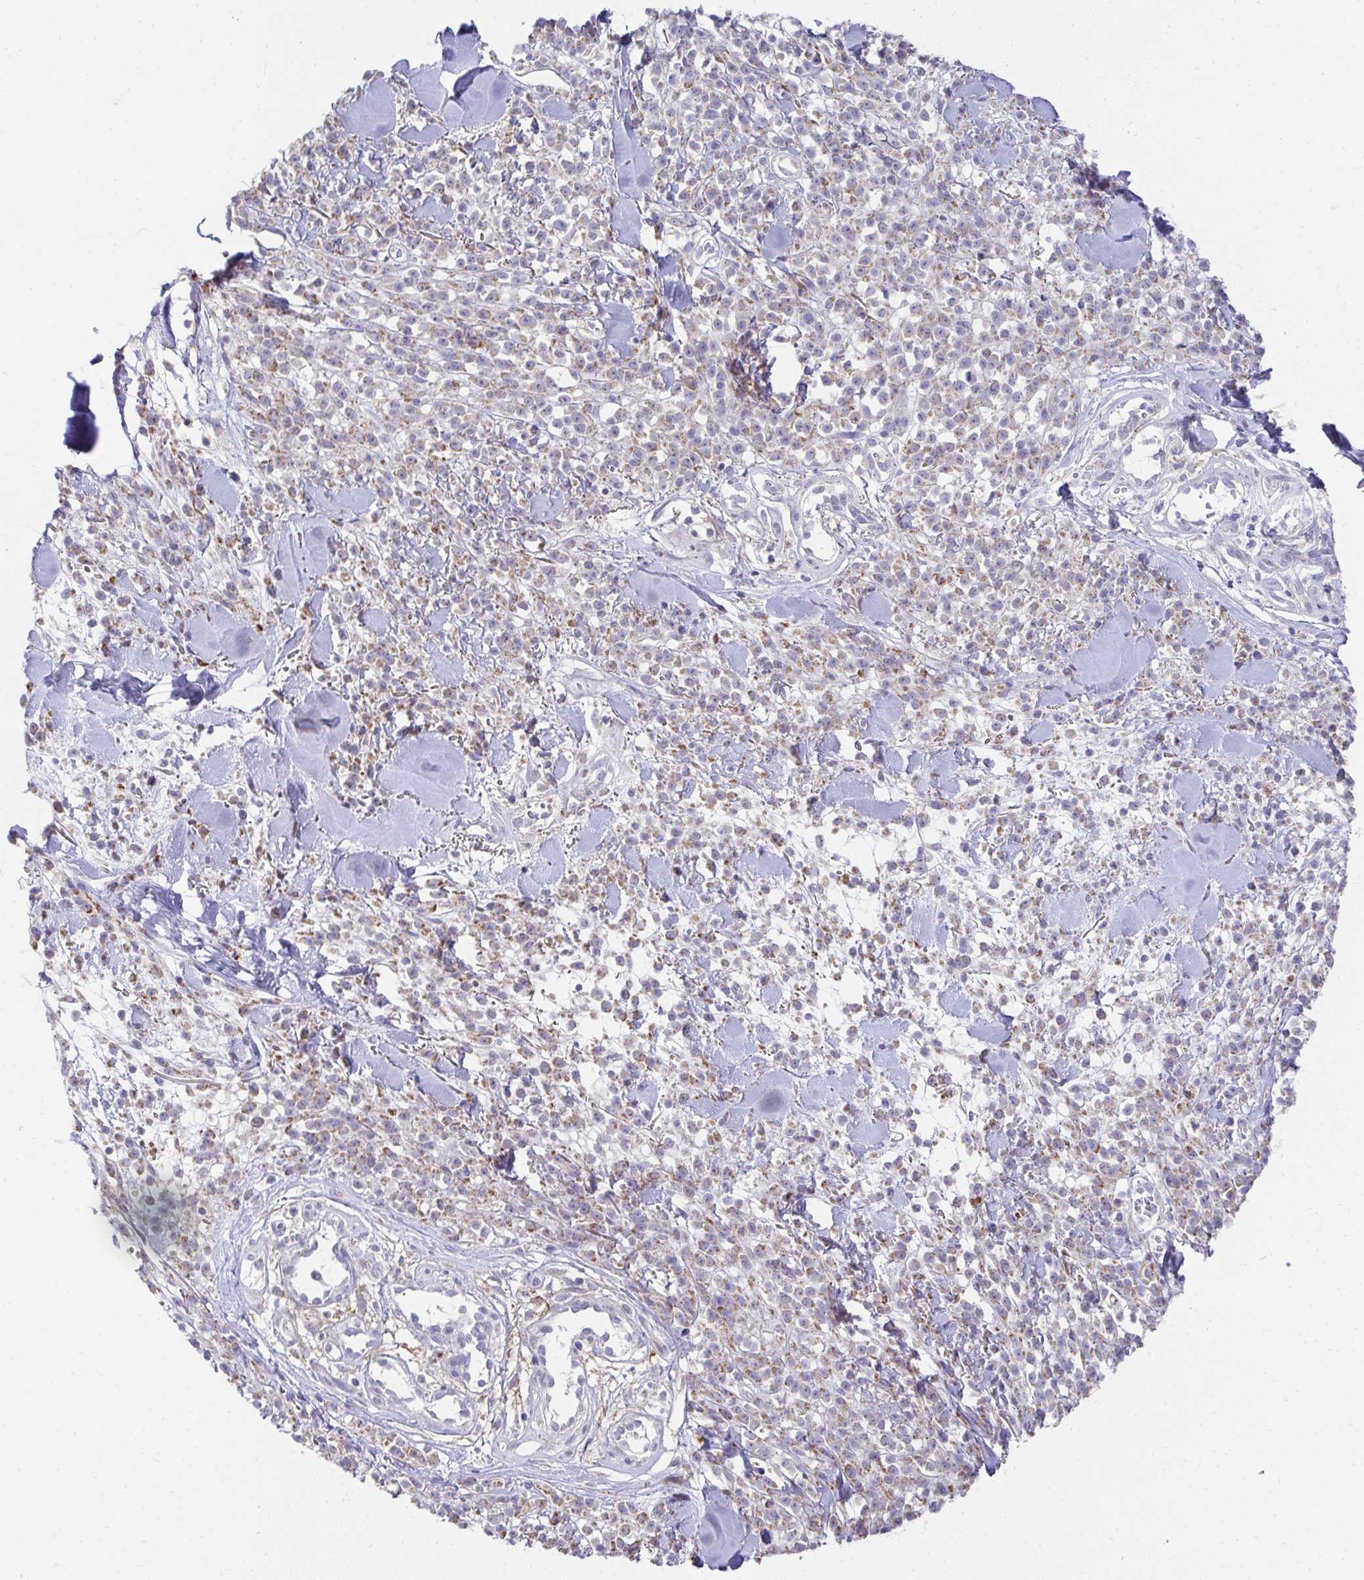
{"staining": {"intensity": "weak", "quantity": "25%-75%", "location": "cytoplasmic/membranous"}, "tissue": "melanoma", "cell_type": "Tumor cells", "image_type": "cancer", "snomed": [{"axis": "morphology", "description": "Malignant melanoma, NOS"}, {"axis": "topography", "description": "Skin"}, {"axis": "topography", "description": "Skin of trunk"}], "caption": "Human malignant melanoma stained for a protein (brown) displays weak cytoplasmic/membranous positive positivity in about 25%-75% of tumor cells.", "gene": "PRRG3", "patient": {"sex": "male", "age": 74}}